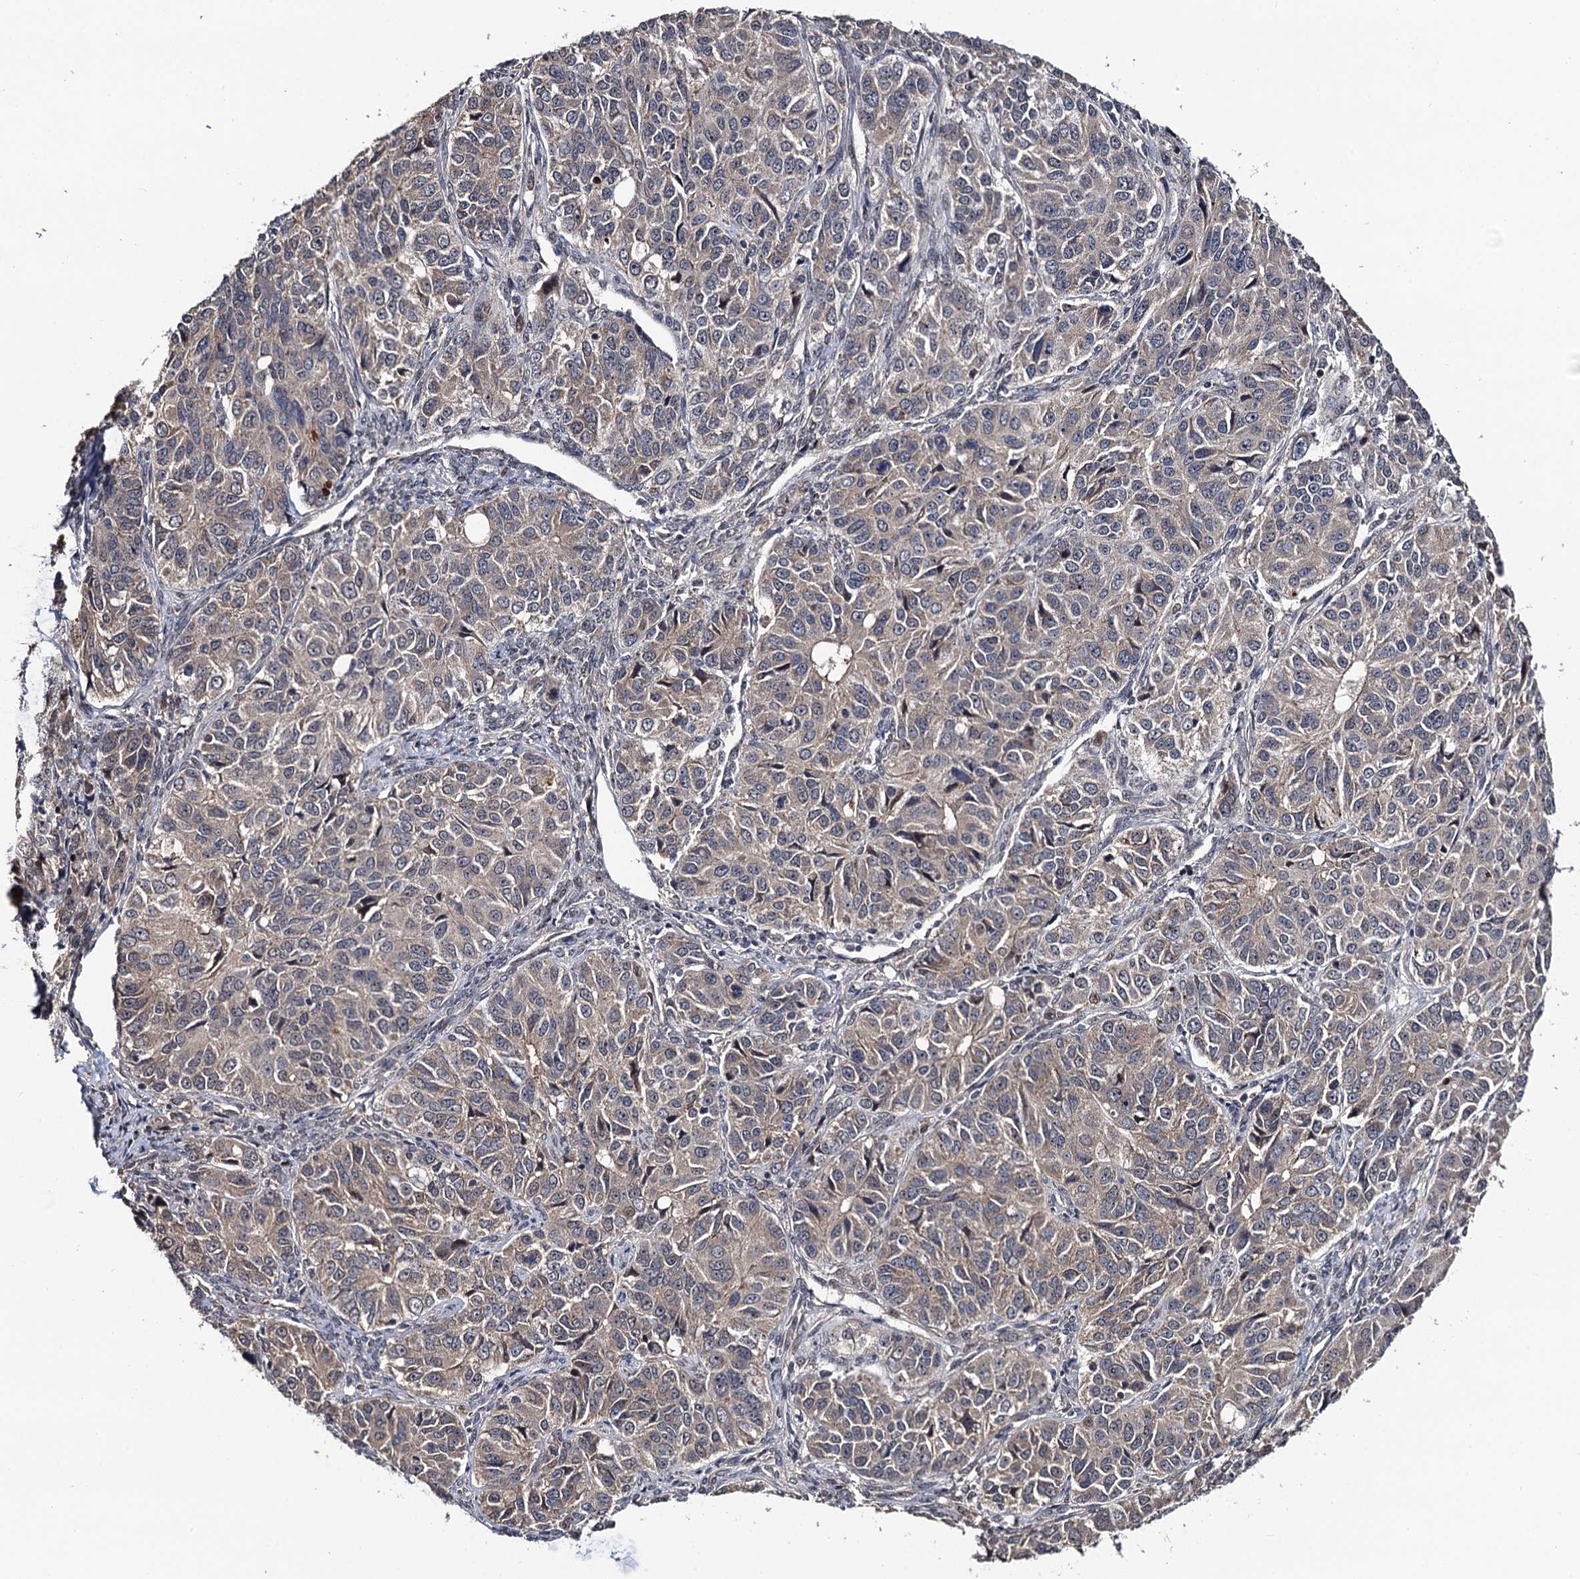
{"staining": {"intensity": "weak", "quantity": "<25%", "location": "cytoplasmic/membranous"}, "tissue": "ovarian cancer", "cell_type": "Tumor cells", "image_type": "cancer", "snomed": [{"axis": "morphology", "description": "Carcinoma, endometroid"}, {"axis": "topography", "description": "Ovary"}], "caption": "Immunohistochemical staining of ovarian cancer (endometroid carcinoma) demonstrates no significant staining in tumor cells. (IHC, brightfield microscopy, high magnification).", "gene": "LRRC63", "patient": {"sex": "female", "age": 51}}